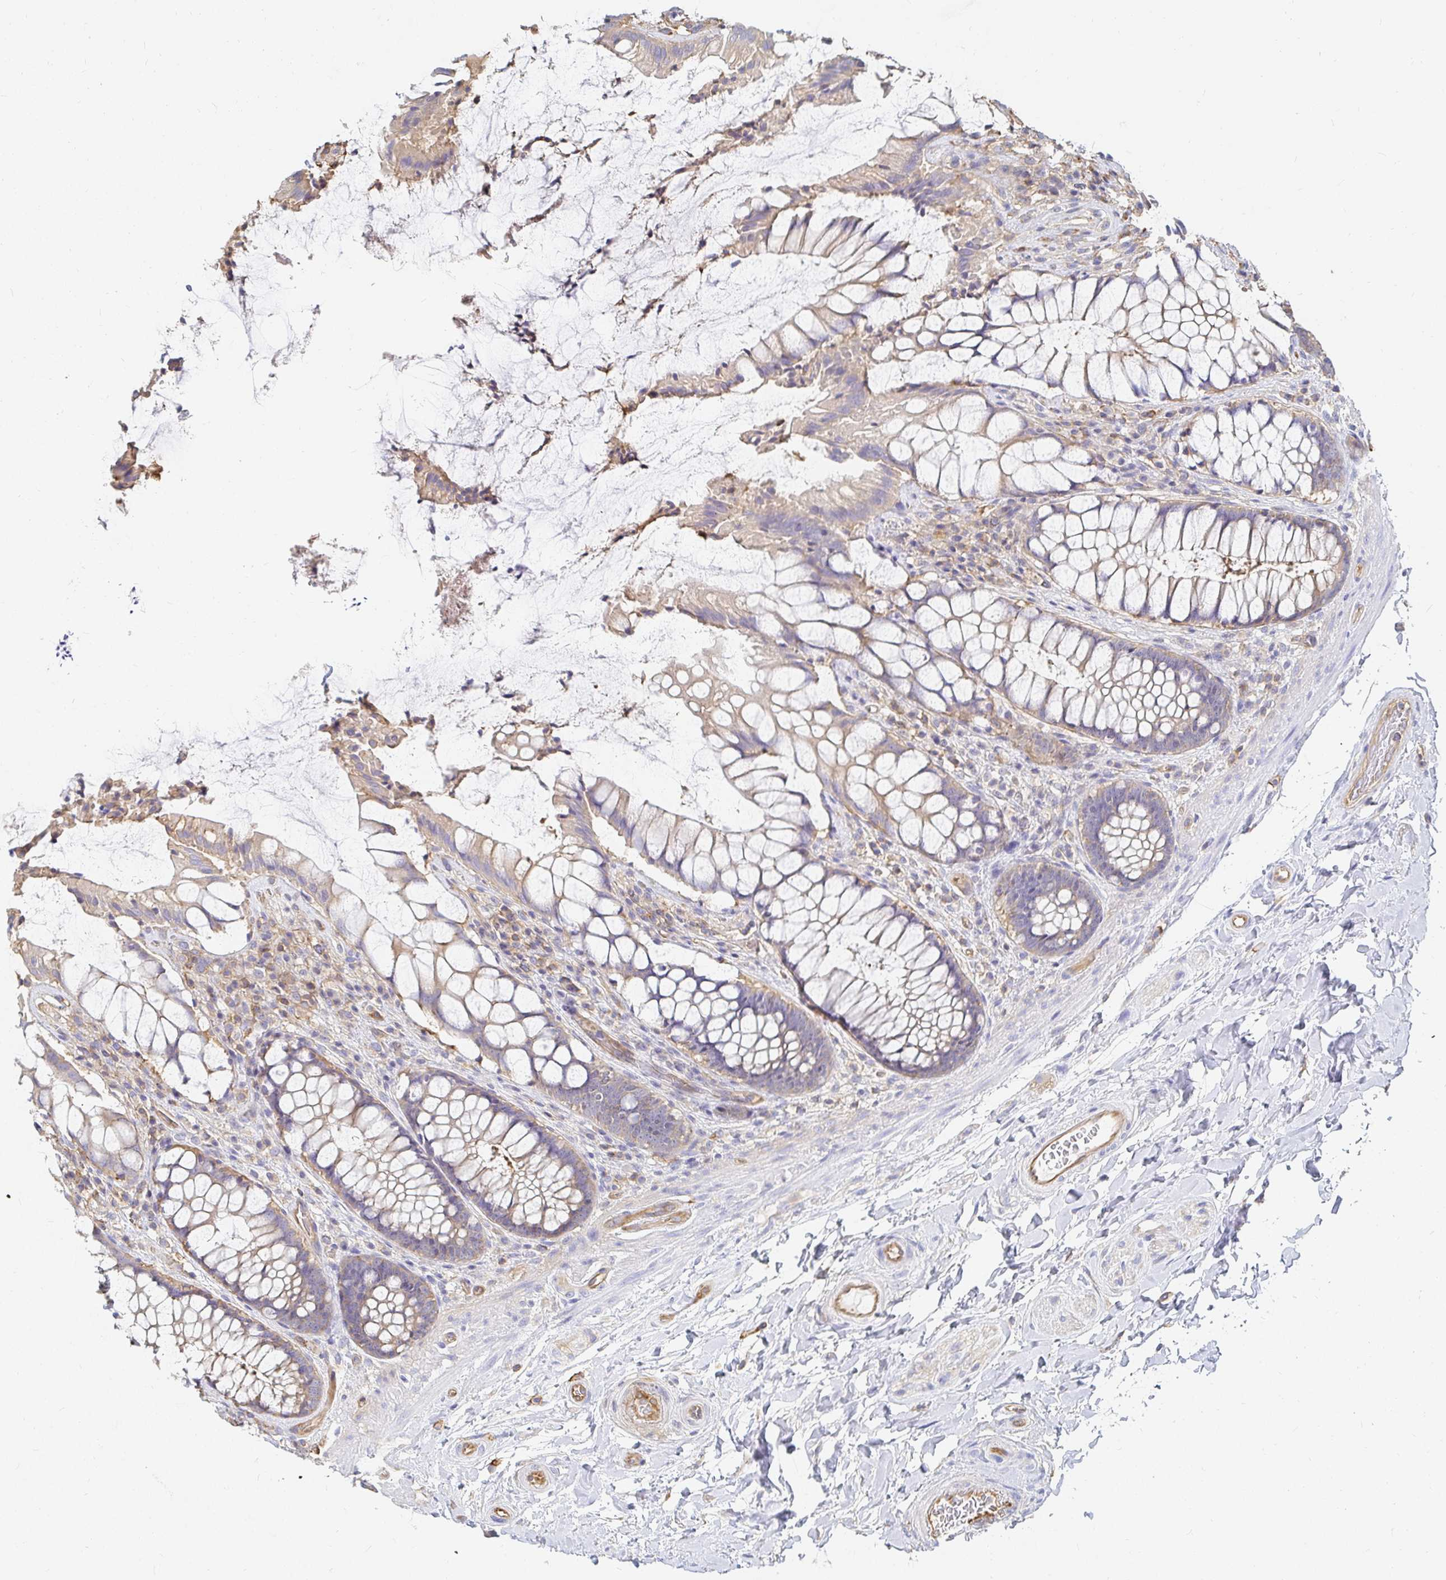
{"staining": {"intensity": "moderate", "quantity": "25%-75%", "location": "cytoplasmic/membranous"}, "tissue": "rectum", "cell_type": "Glandular cells", "image_type": "normal", "snomed": [{"axis": "morphology", "description": "Normal tissue, NOS"}, {"axis": "topography", "description": "Rectum"}], "caption": "Protein expression analysis of normal rectum reveals moderate cytoplasmic/membranous staining in approximately 25%-75% of glandular cells. (Brightfield microscopy of DAB IHC at high magnification).", "gene": "TSPAN19", "patient": {"sex": "female", "age": 58}}